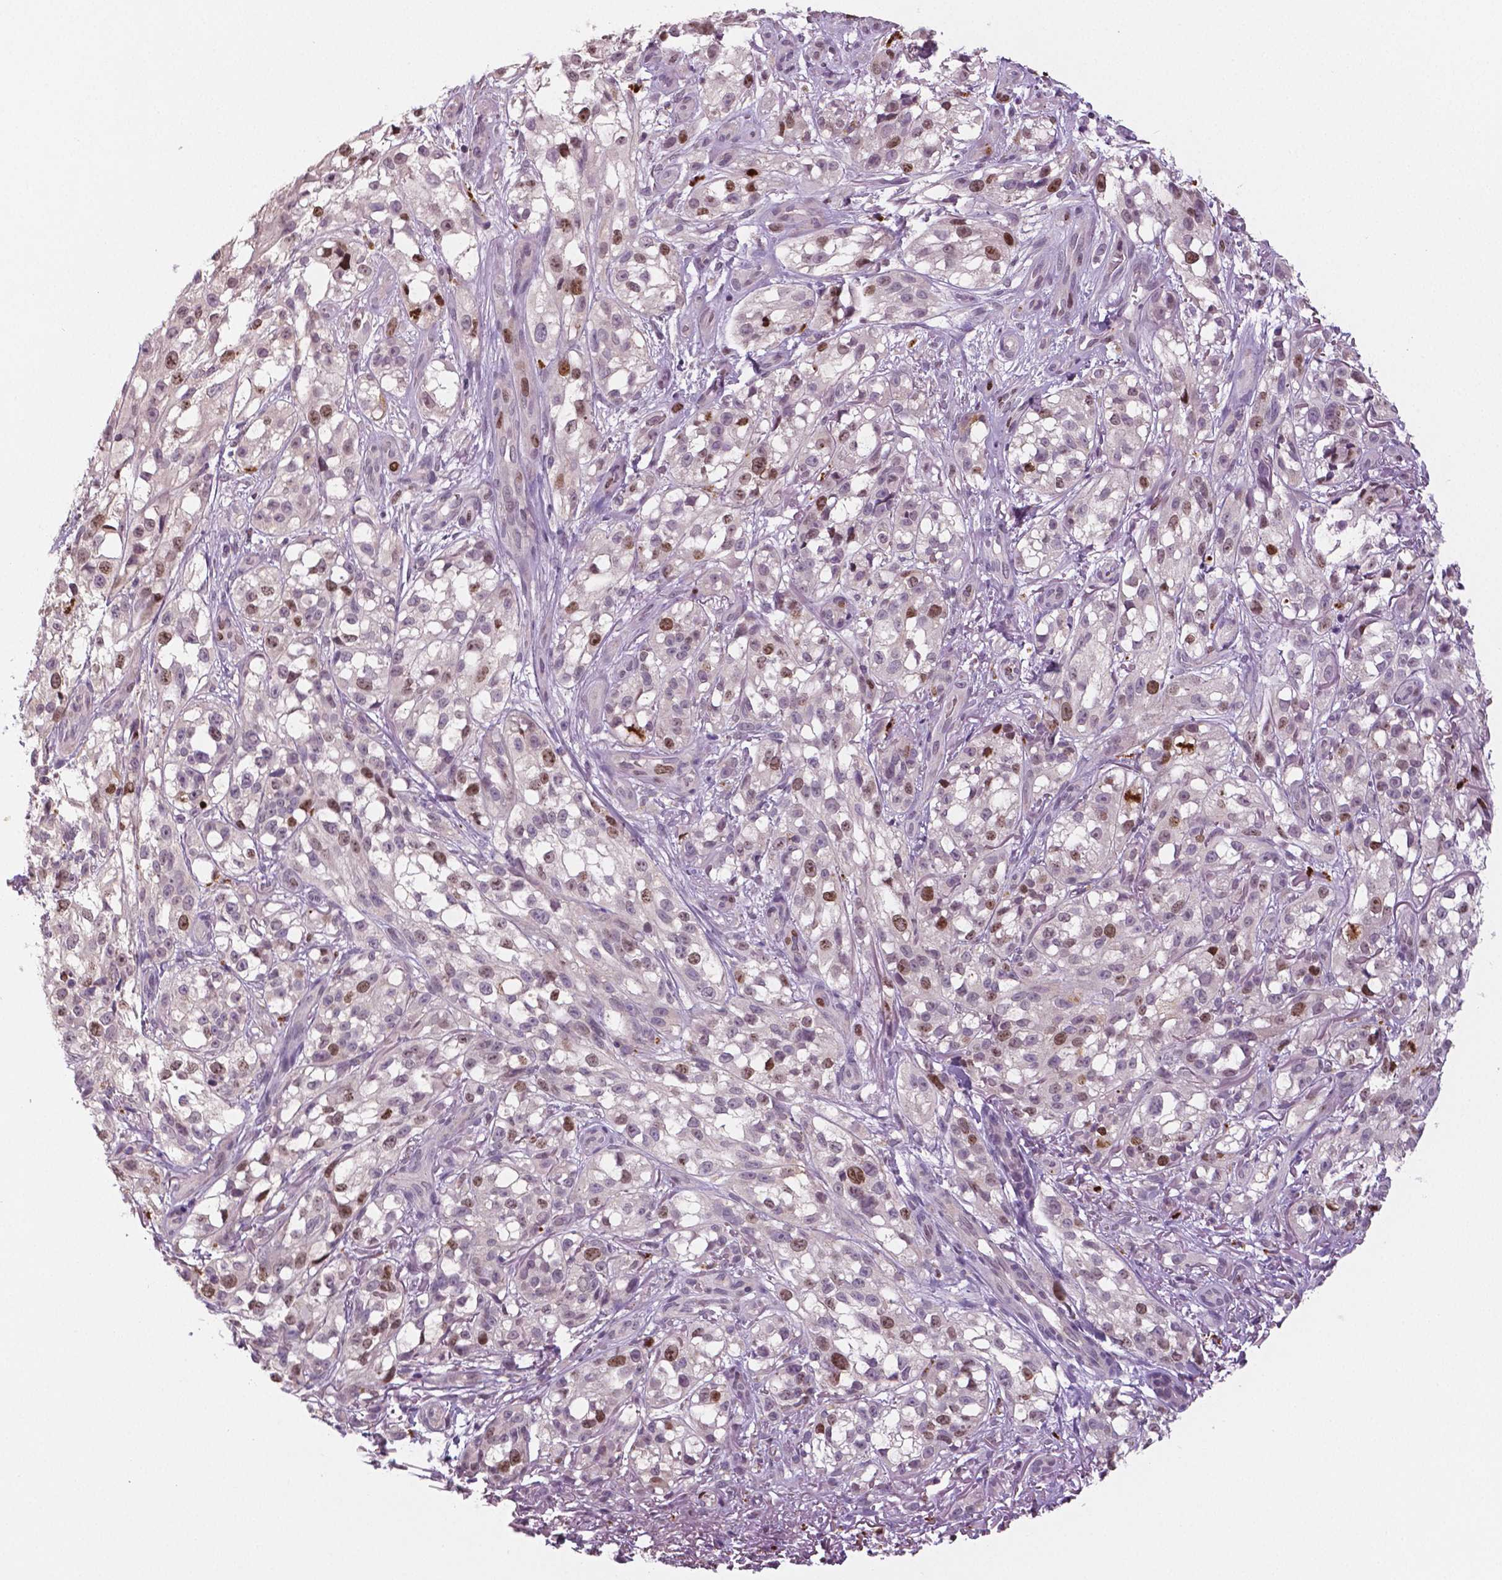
{"staining": {"intensity": "moderate", "quantity": "25%-75%", "location": "nuclear"}, "tissue": "melanoma", "cell_type": "Tumor cells", "image_type": "cancer", "snomed": [{"axis": "morphology", "description": "Malignant melanoma, NOS"}, {"axis": "topography", "description": "Skin"}], "caption": "A high-resolution image shows immunohistochemistry (IHC) staining of melanoma, which displays moderate nuclear positivity in approximately 25%-75% of tumor cells. (IHC, brightfield microscopy, high magnification).", "gene": "MKI67", "patient": {"sex": "female", "age": 85}}